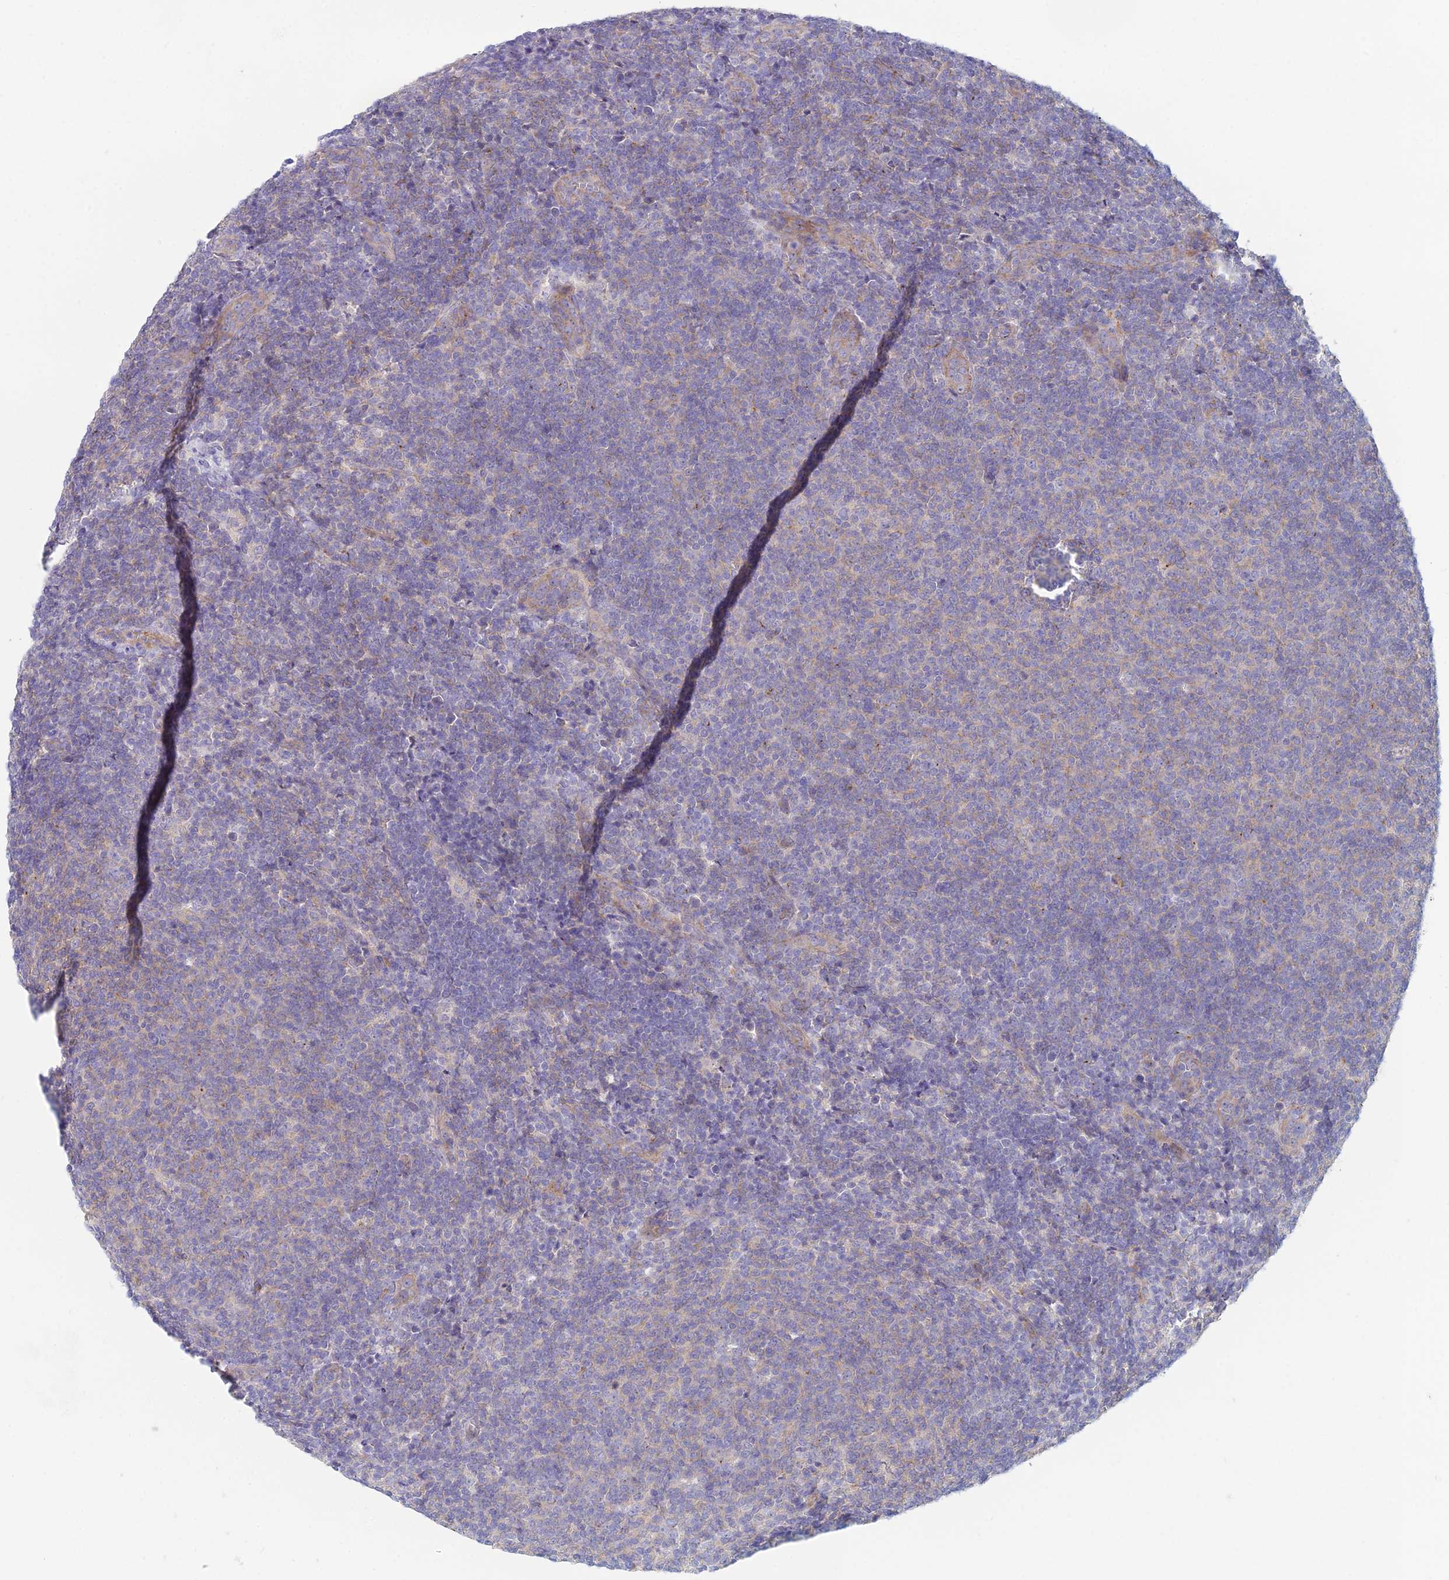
{"staining": {"intensity": "weak", "quantity": "25%-75%", "location": "cytoplasmic/membranous"}, "tissue": "lymphoma", "cell_type": "Tumor cells", "image_type": "cancer", "snomed": [{"axis": "morphology", "description": "Malignant lymphoma, non-Hodgkin's type, Low grade"}, {"axis": "topography", "description": "Lymph node"}], "caption": "A brown stain highlights weak cytoplasmic/membranous staining of a protein in low-grade malignant lymphoma, non-Hodgkin's type tumor cells. The staining is performed using DAB brown chromogen to label protein expression. The nuclei are counter-stained blue using hematoxylin.", "gene": "ZNF564", "patient": {"sex": "male", "age": 66}}